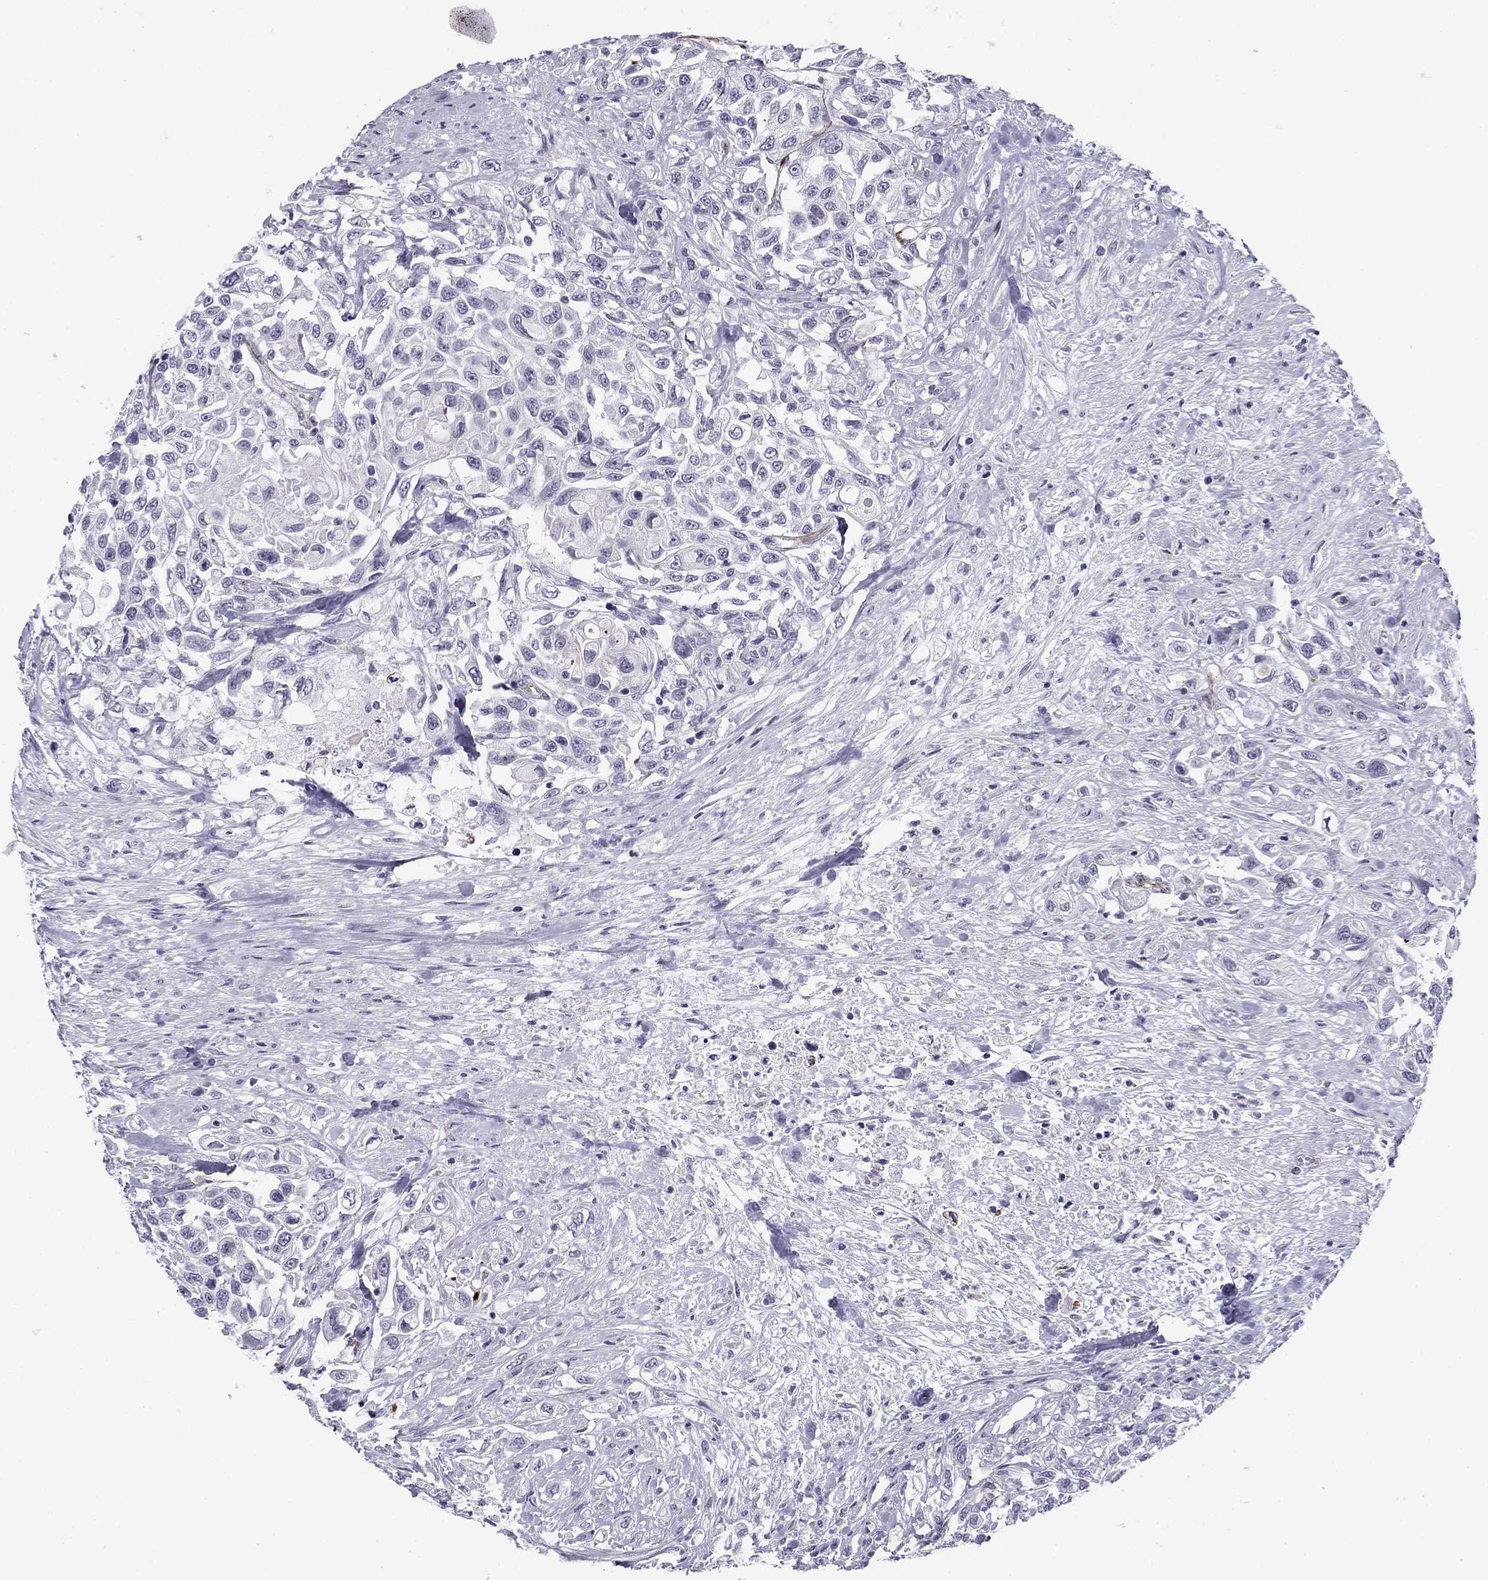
{"staining": {"intensity": "negative", "quantity": "none", "location": "none"}, "tissue": "urothelial cancer", "cell_type": "Tumor cells", "image_type": "cancer", "snomed": [{"axis": "morphology", "description": "Urothelial carcinoma, High grade"}, {"axis": "topography", "description": "Urinary bladder"}], "caption": "The photomicrograph exhibits no staining of tumor cells in urothelial carcinoma (high-grade).", "gene": "ANKS4B", "patient": {"sex": "female", "age": 56}}